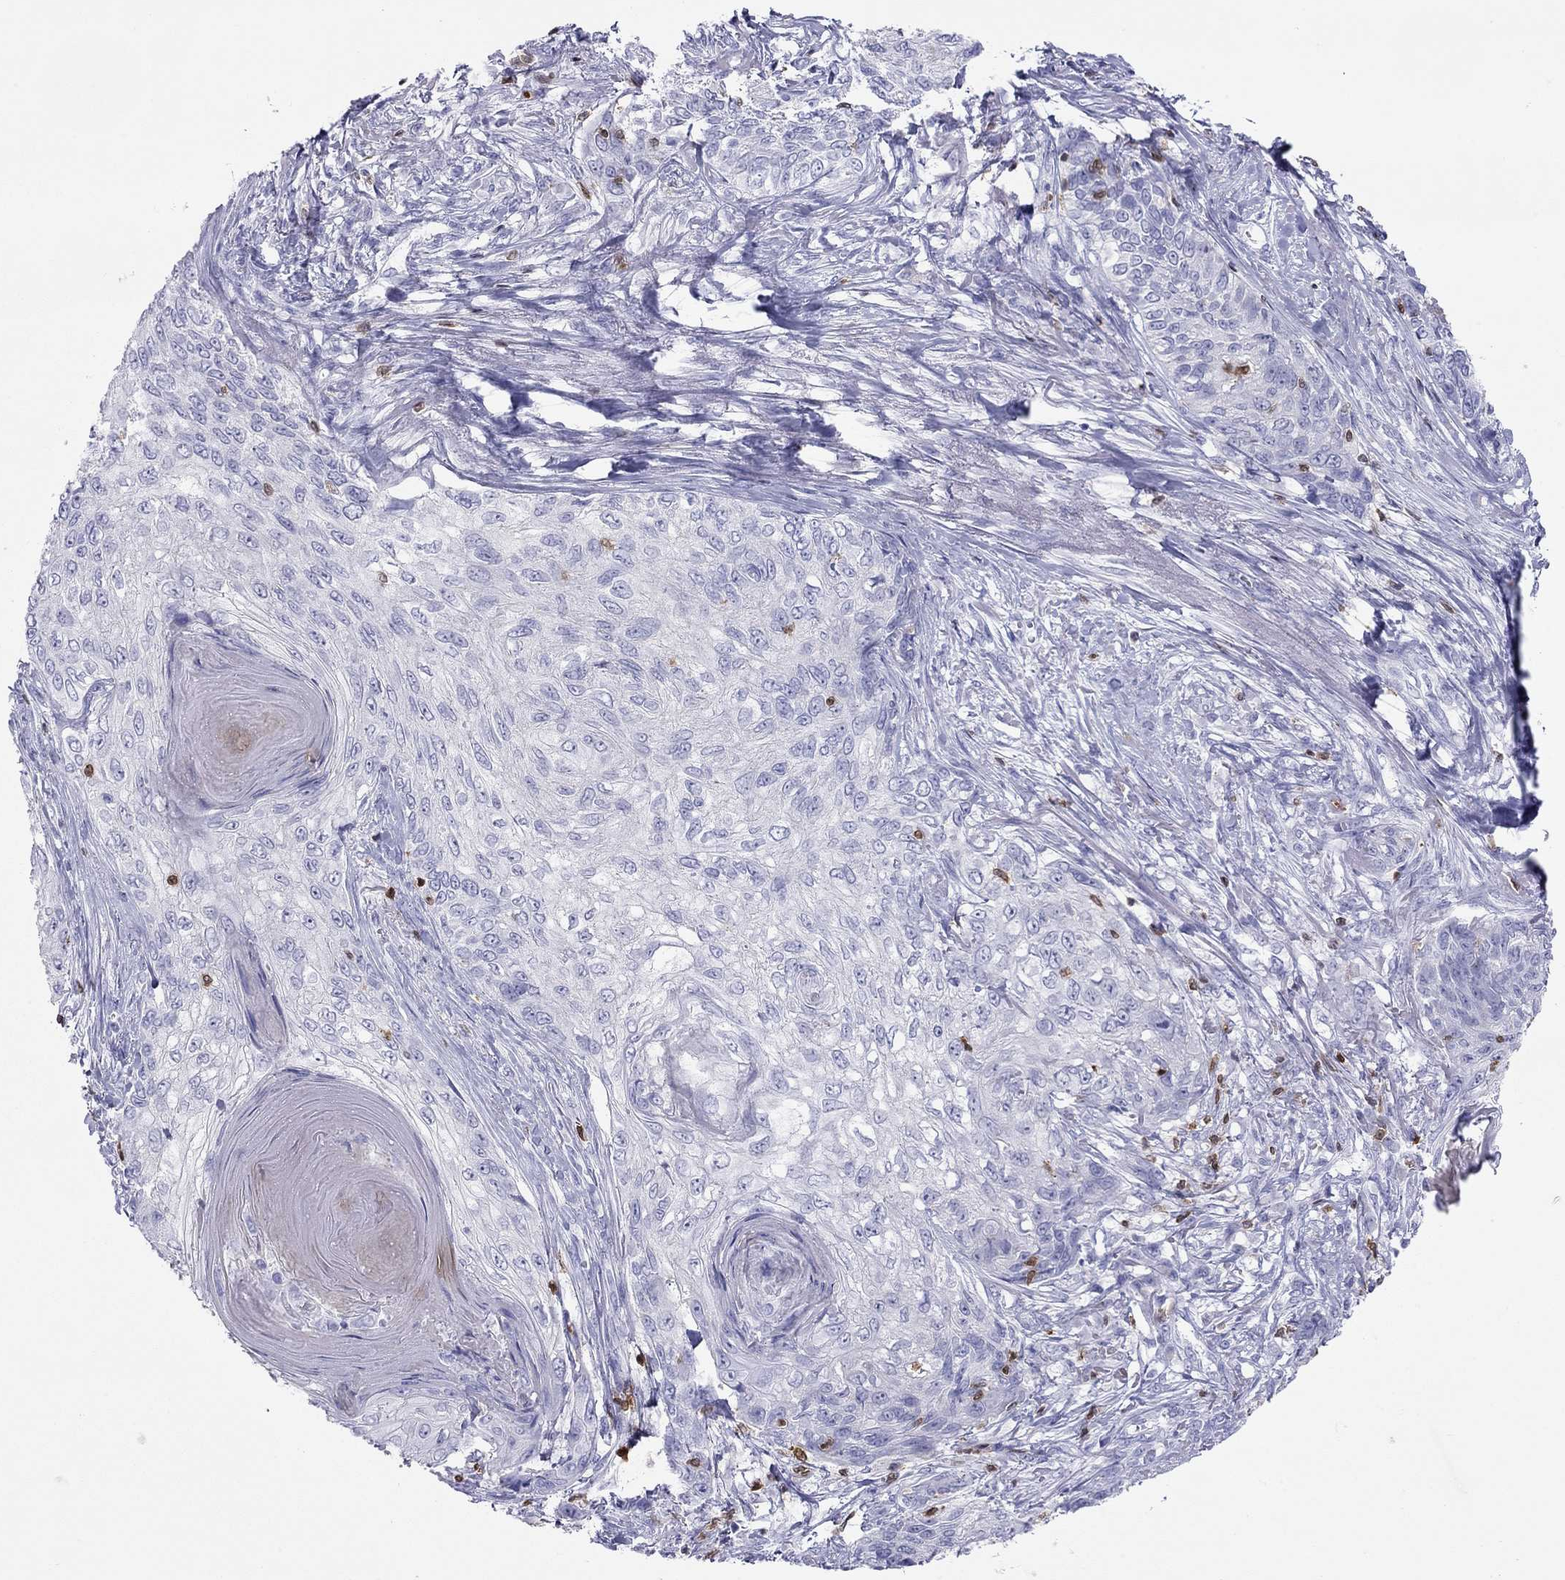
{"staining": {"intensity": "negative", "quantity": "none", "location": "none"}, "tissue": "skin cancer", "cell_type": "Tumor cells", "image_type": "cancer", "snomed": [{"axis": "morphology", "description": "Squamous cell carcinoma, NOS"}, {"axis": "topography", "description": "Skin"}], "caption": "DAB (3,3'-diaminobenzidine) immunohistochemical staining of skin cancer (squamous cell carcinoma) displays no significant staining in tumor cells. Nuclei are stained in blue.", "gene": "SH2D2A", "patient": {"sex": "male", "age": 92}}